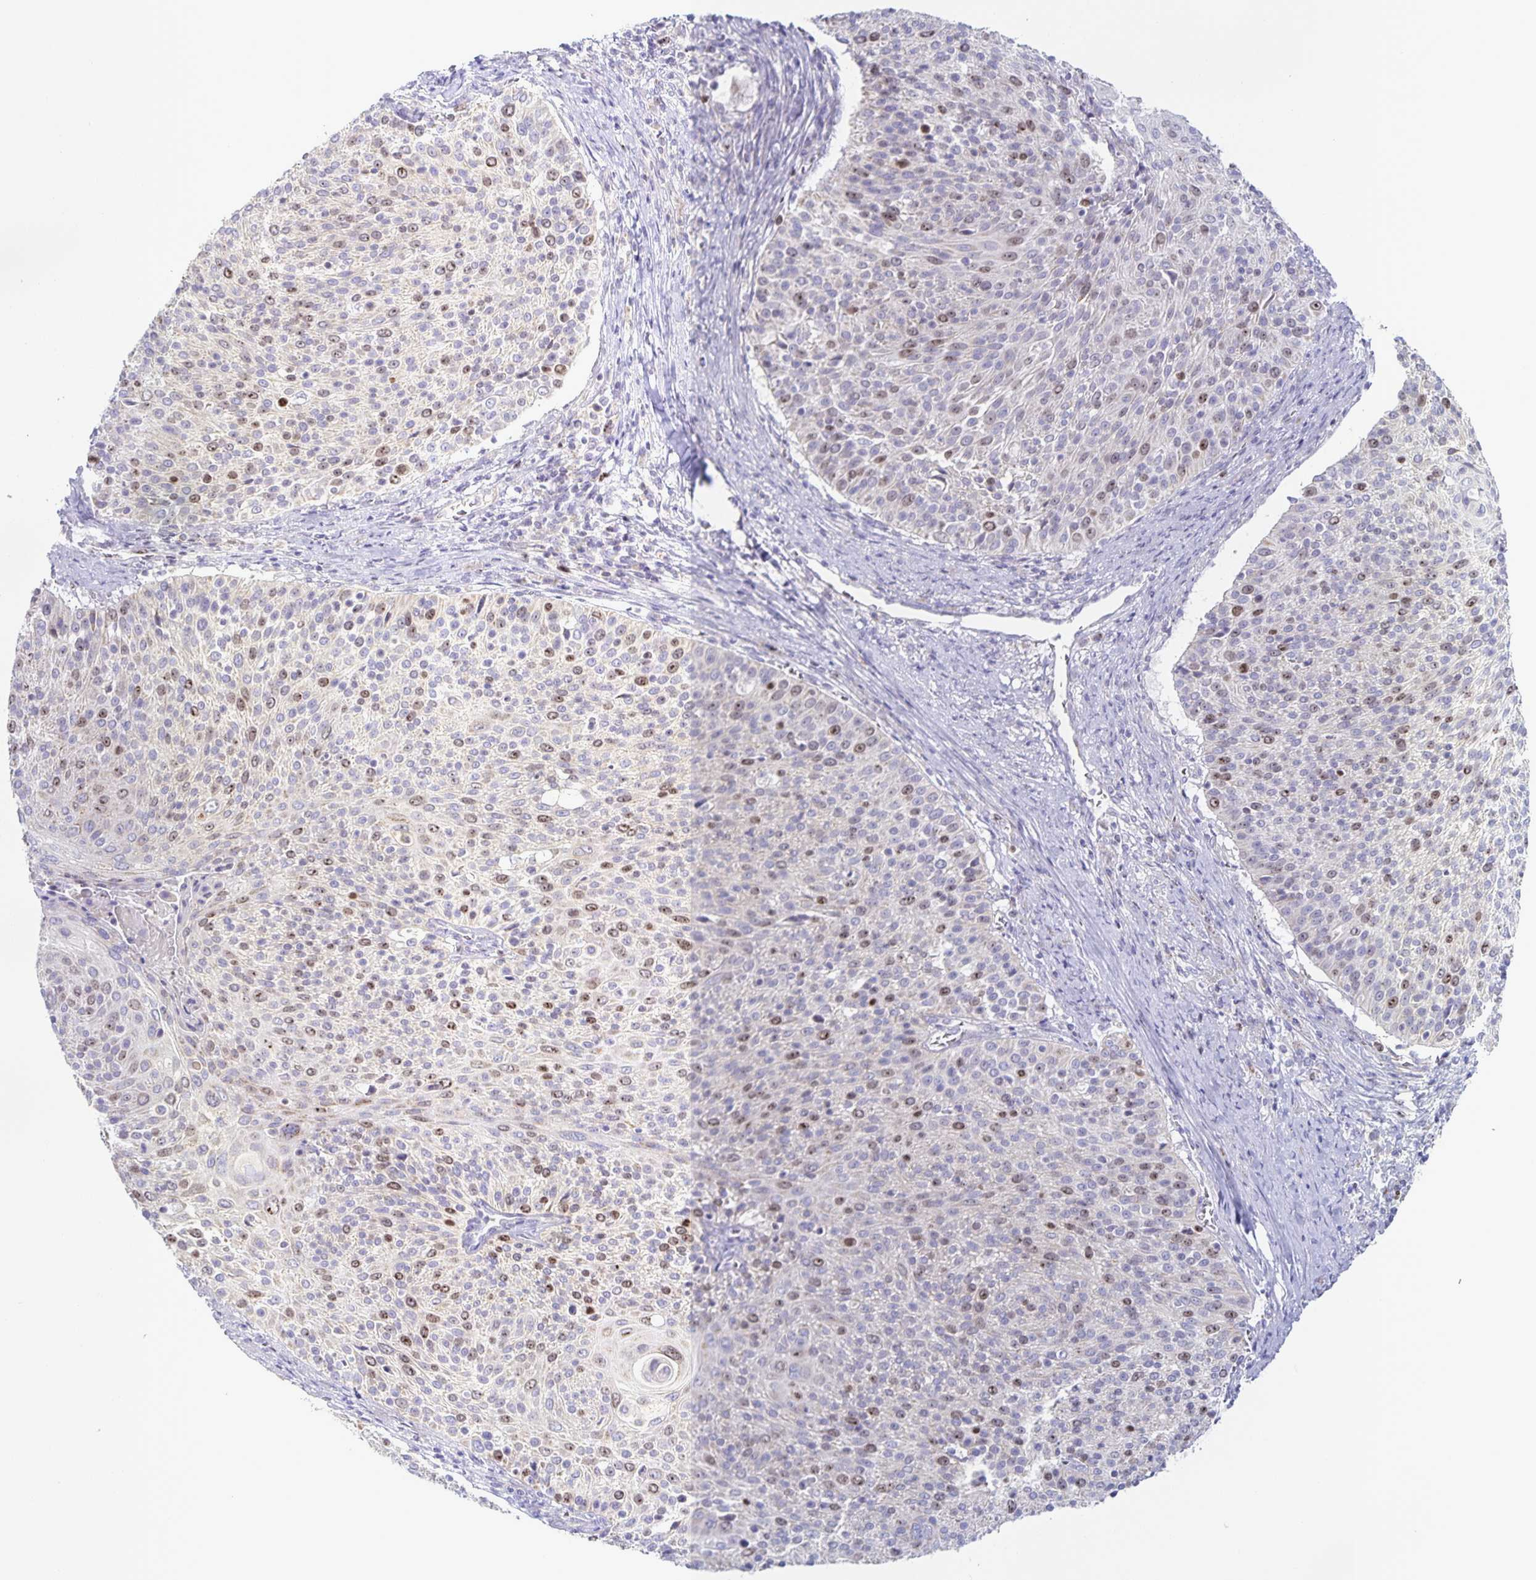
{"staining": {"intensity": "weak", "quantity": "25%-75%", "location": "nuclear"}, "tissue": "cervical cancer", "cell_type": "Tumor cells", "image_type": "cancer", "snomed": [{"axis": "morphology", "description": "Squamous cell carcinoma, NOS"}, {"axis": "topography", "description": "Cervix"}], "caption": "A micrograph of squamous cell carcinoma (cervical) stained for a protein demonstrates weak nuclear brown staining in tumor cells.", "gene": "CENPH", "patient": {"sex": "female", "age": 31}}